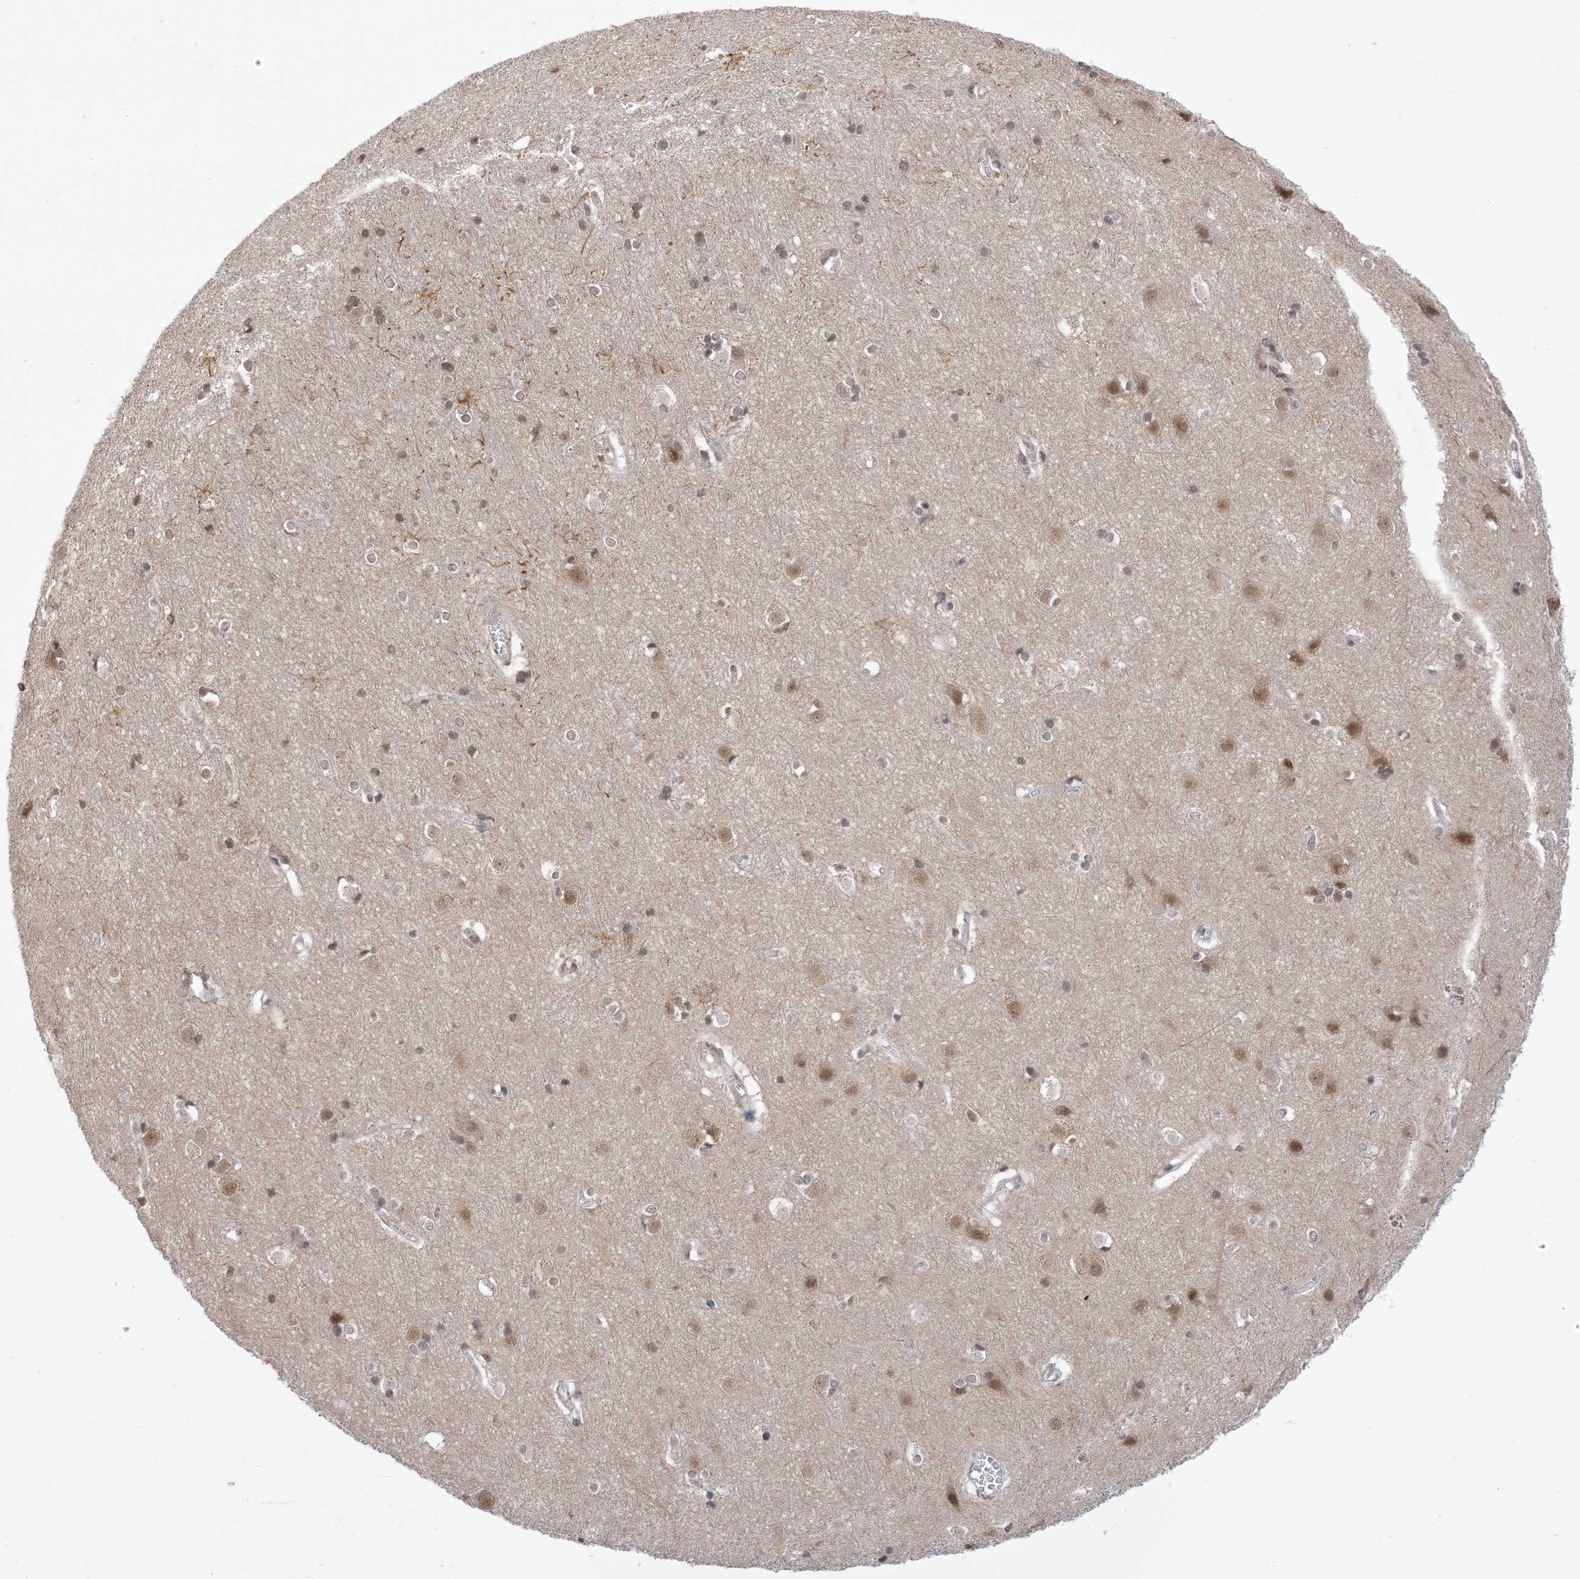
{"staining": {"intensity": "weak", "quantity": "25%-75%", "location": "nuclear"}, "tissue": "cerebral cortex", "cell_type": "Endothelial cells", "image_type": "normal", "snomed": [{"axis": "morphology", "description": "Normal tissue, NOS"}, {"axis": "topography", "description": "Cerebral cortex"}], "caption": "Cerebral cortex stained for a protein (brown) shows weak nuclear positive expression in approximately 25%-75% of endothelial cells.", "gene": "RANBP9", "patient": {"sex": "male", "age": 54}}